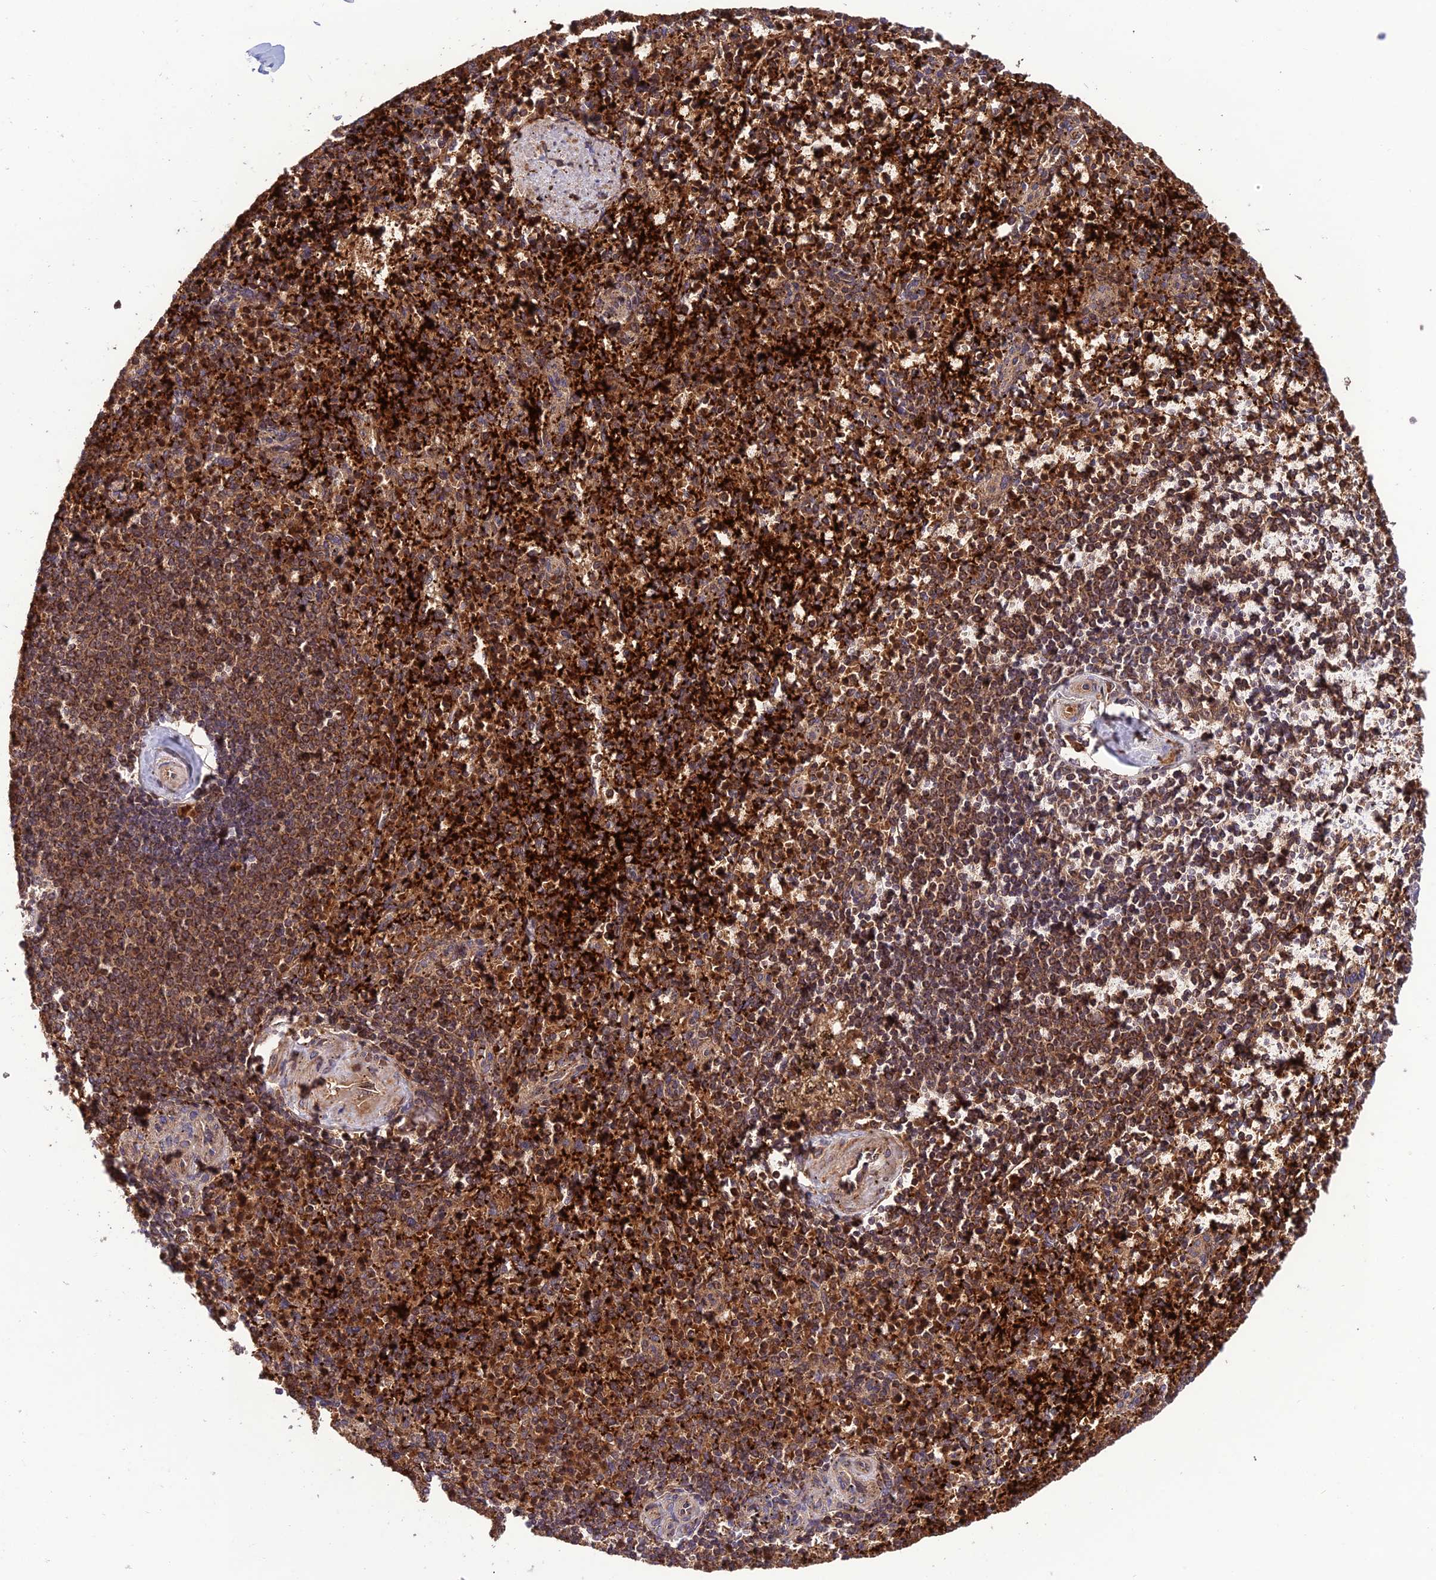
{"staining": {"intensity": "strong", "quantity": ">75%", "location": "cytoplasmic/membranous,nuclear"}, "tissue": "spleen", "cell_type": "Cells in red pulp", "image_type": "normal", "snomed": [{"axis": "morphology", "description": "Normal tissue, NOS"}, {"axis": "topography", "description": "Spleen"}], "caption": "A brown stain labels strong cytoplasmic/membranous,nuclear staining of a protein in cells in red pulp of unremarkable human spleen. Nuclei are stained in blue.", "gene": "NDUFC1", "patient": {"sex": "female", "age": 74}}